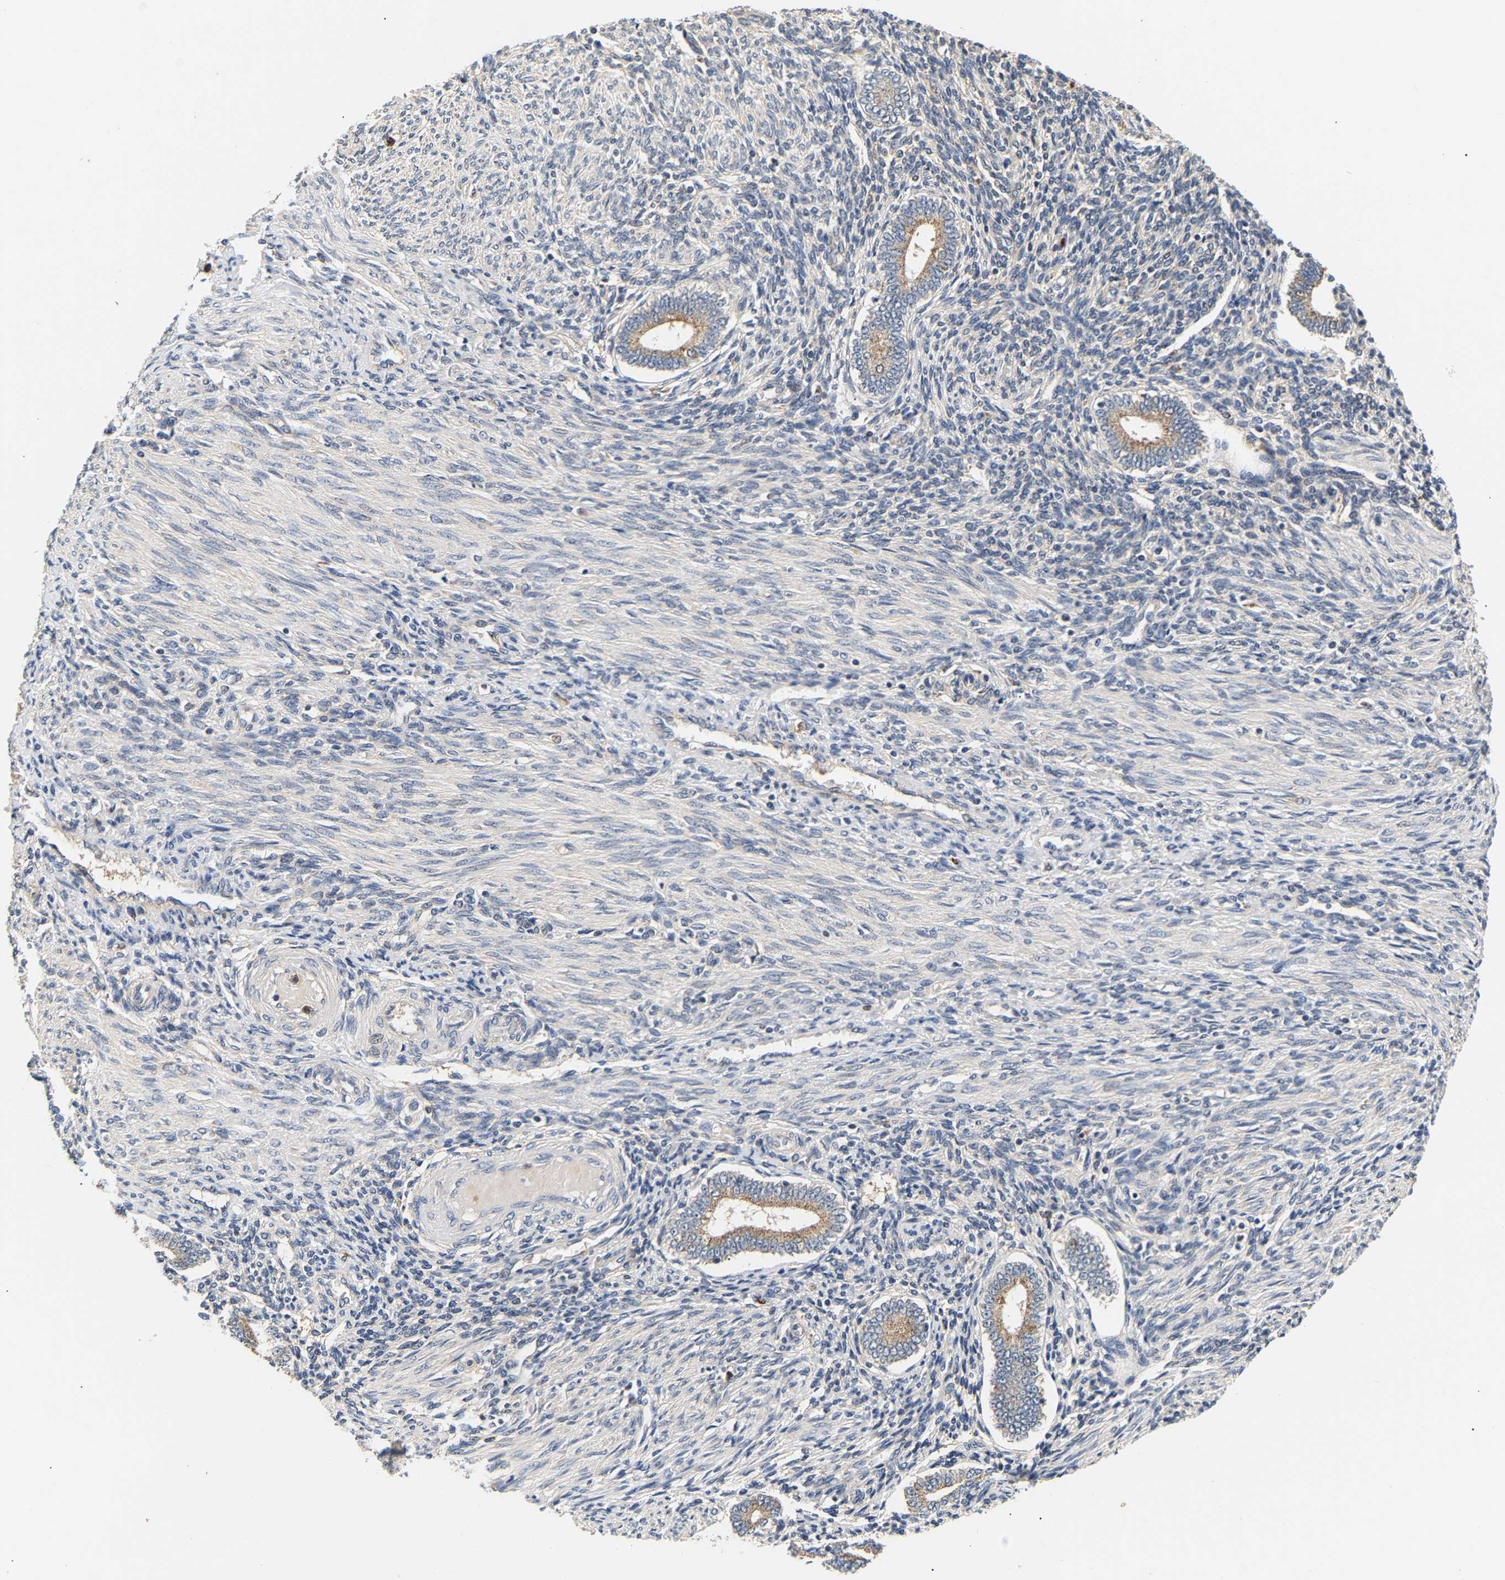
{"staining": {"intensity": "weak", "quantity": "<25%", "location": "cytoplasmic/membranous"}, "tissue": "endometrium", "cell_type": "Cells in endometrial stroma", "image_type": "normal", "snomed": [{"axis": "morphology", "description": "Normal tissue, NOS"}, {"axis": "topography", "description": "Endometrium"}], "caption": "An IHC photomicrograph of benign endometrium is shown. There is no staining in cells in endometrial stroma of endometrium. The staining is performed using DAB (3,3'-diaminobenzidine) brown chromogen with nuclei counter-stained in using hematoxylin.", "gene": "PPID", "patient": {"sex": "female", "age": 42}}